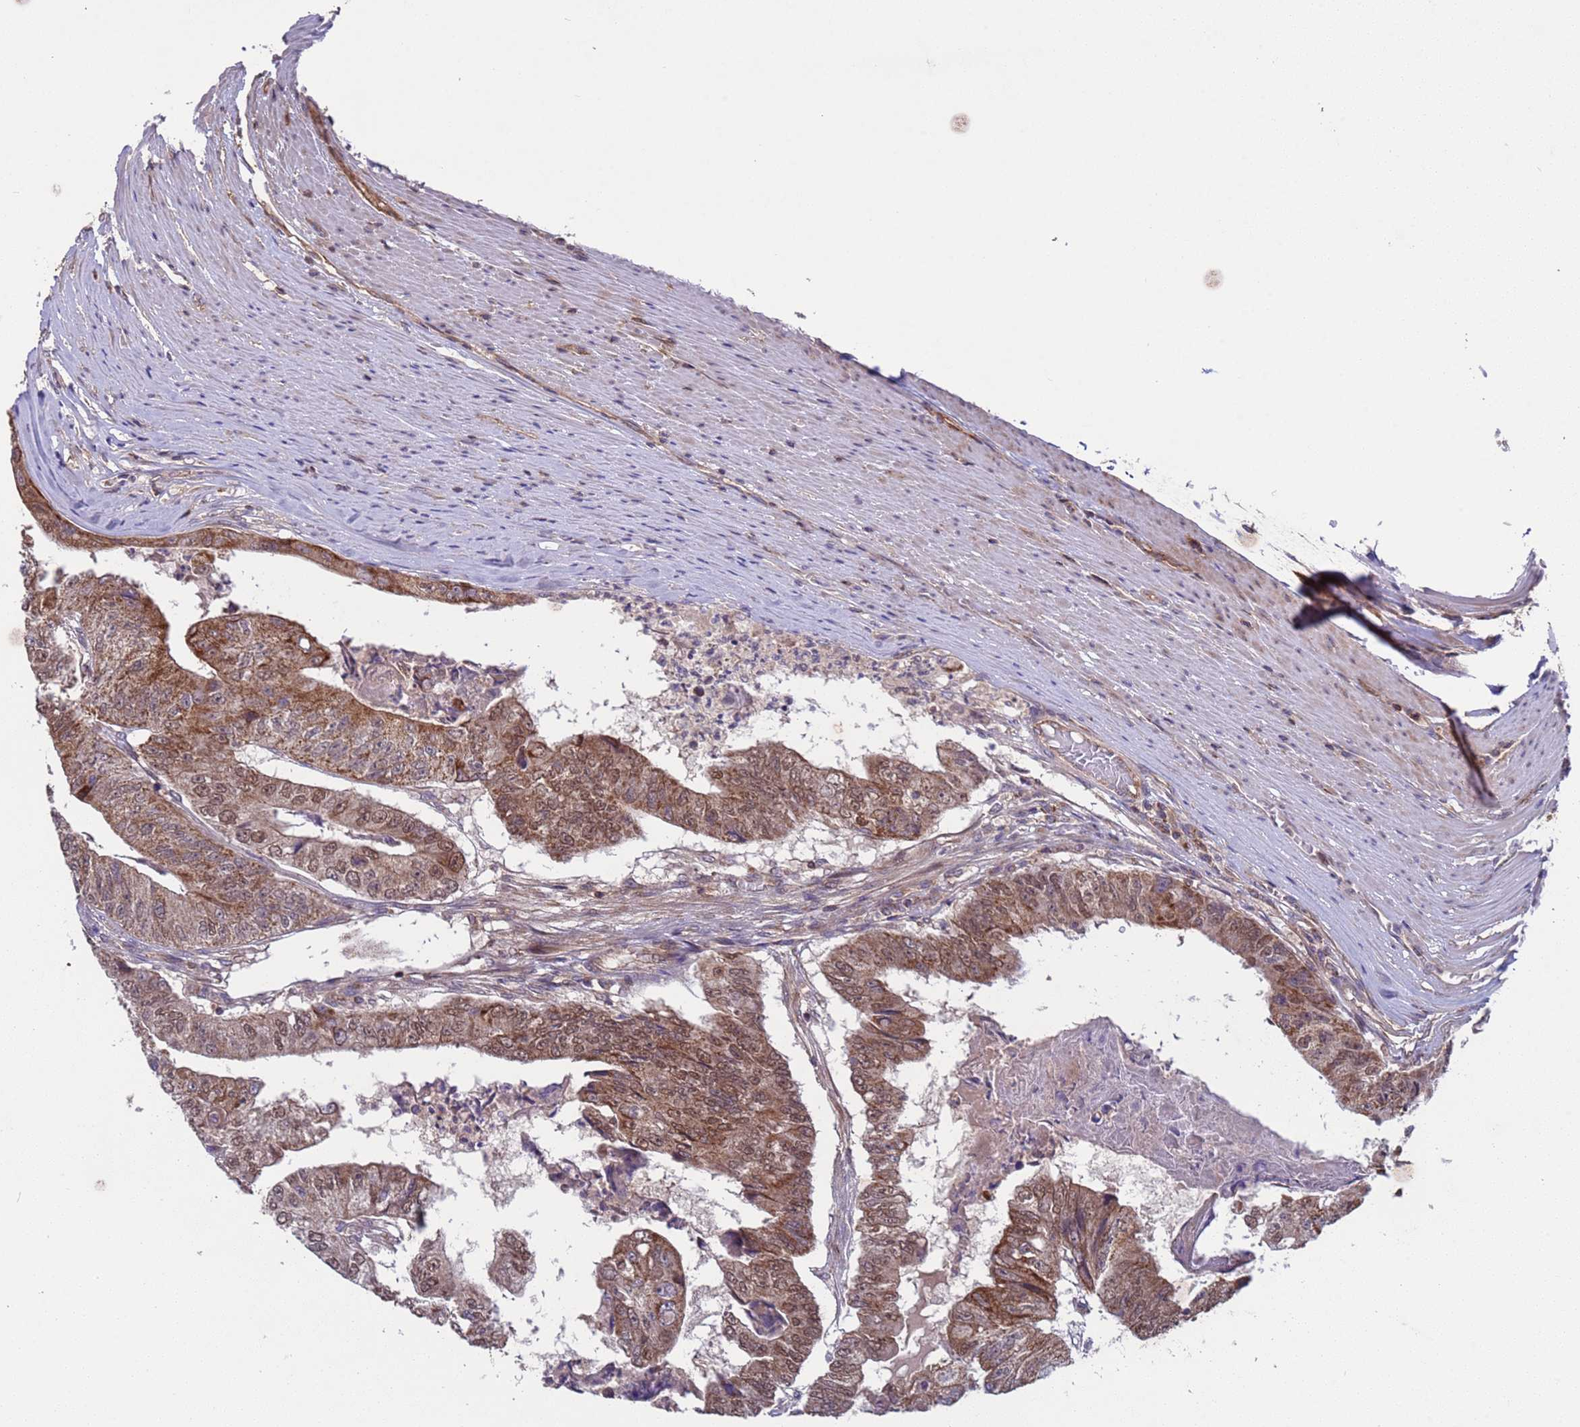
{"staining": {"intensity": "moderate", "quantity": ">75%", "location": "cytoplasmic/membranous,nuclear"}, "tissue": "colorectal cancer", "cell_type": "Tumor cells", "image_type": "cancer", "snomed": [{"axis": "morphology", "description": "Adenocarcinoma, NOS"}, {"axis": "topography", "description": "Colon"}], "caption": "A medium amount of moderate cytoplasmic/membranous and nuclear staining is identified in approximately >75% of tumor cells in colorectal adenocarcinoma tissue. (DAB (3,3'-diaminobenzidine) = brown stain, brightfield microscopy at high magnification).", "gene": "ACAD8", "patient": {"sex": "female", "age": 67}}